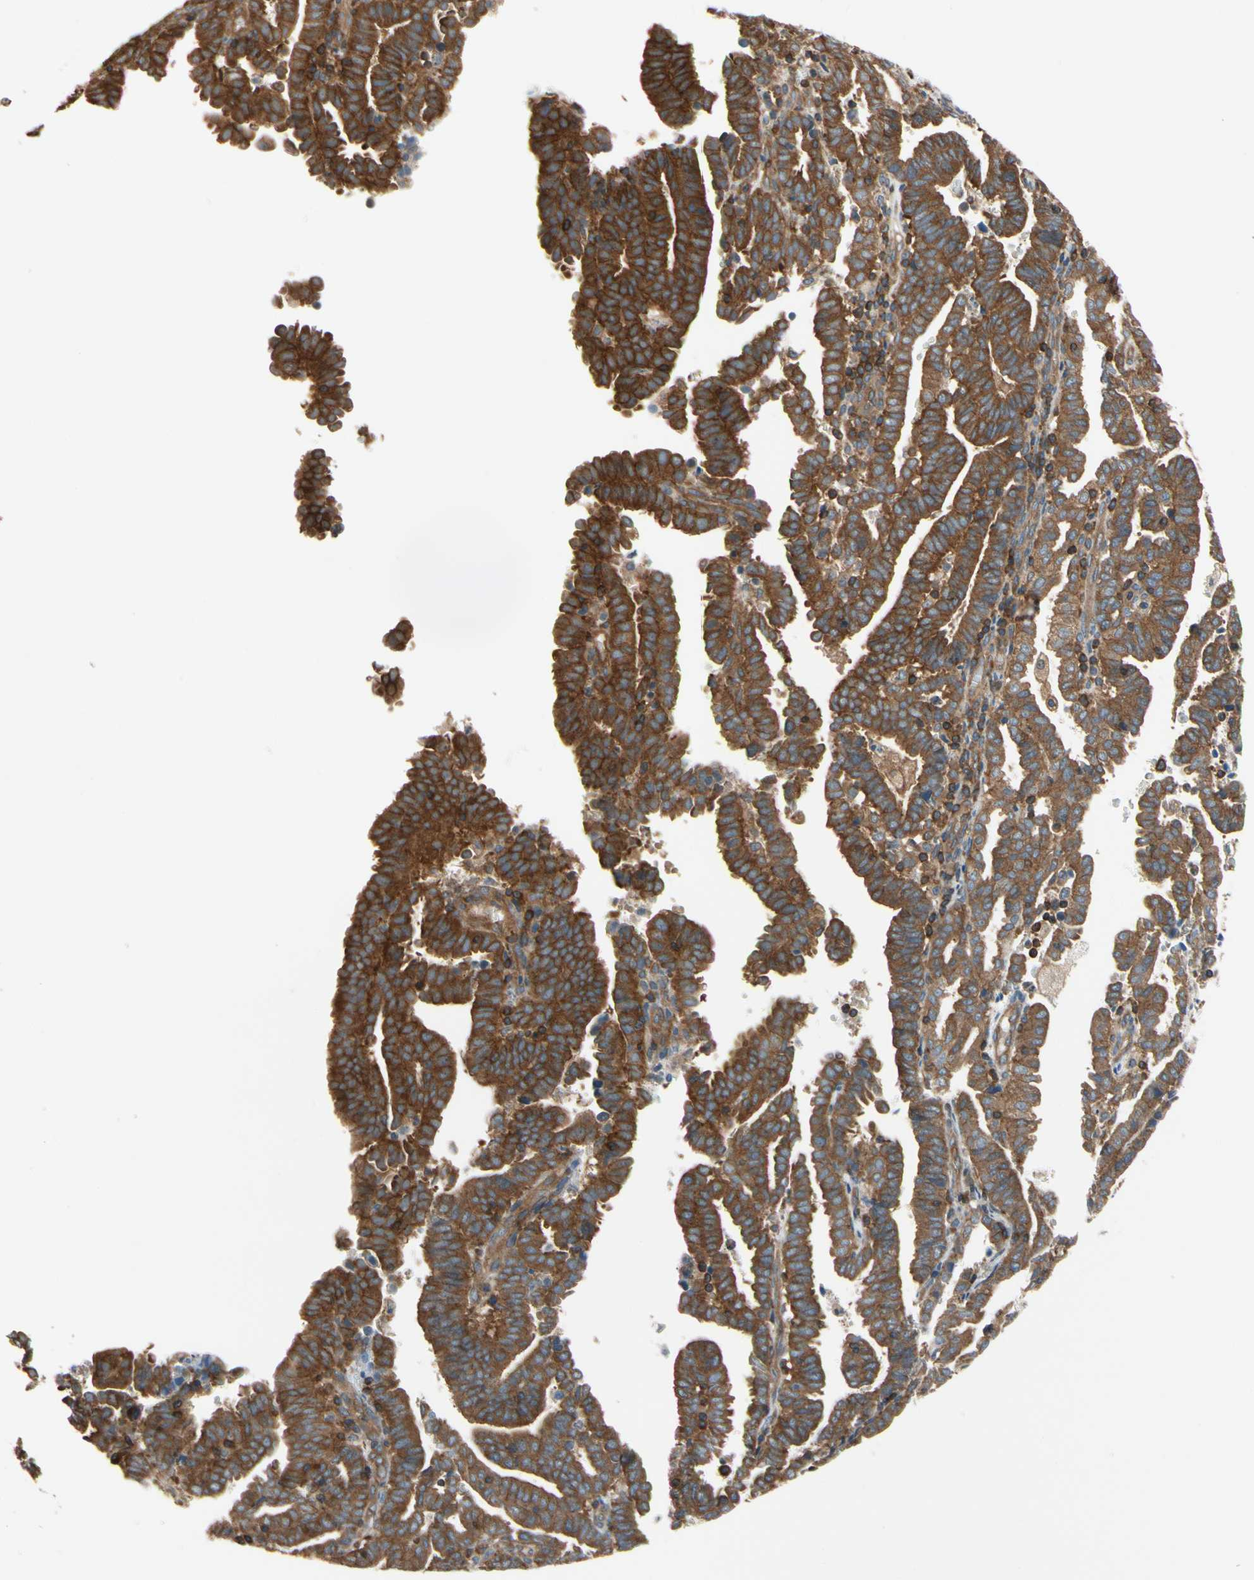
{"staining": {"intensity": "strong", "quantity": ">75%", "location": "cytoplasmic/membranous"}, "tissue": "endometrial cancer", "cell_type": "Tumor cells", "image_type": "cancer", "snomed": [{"axis": "morphology", "description": "Adenocarcinoma, NOS"}, {"axis": "topography", "description": "Uterus"}], "caption": "IHC image of neoplastic tissue: human endometrial adenocarcinoma stained using IHC demonstrates high levels of strong protein expression localized specifically in the cytoplasmic/membranous of tumor cells, appearing as a cytoplasmic/membranous brown color.", "gene": "EPS15", "patient": {"sex": "female", "age": 83}}